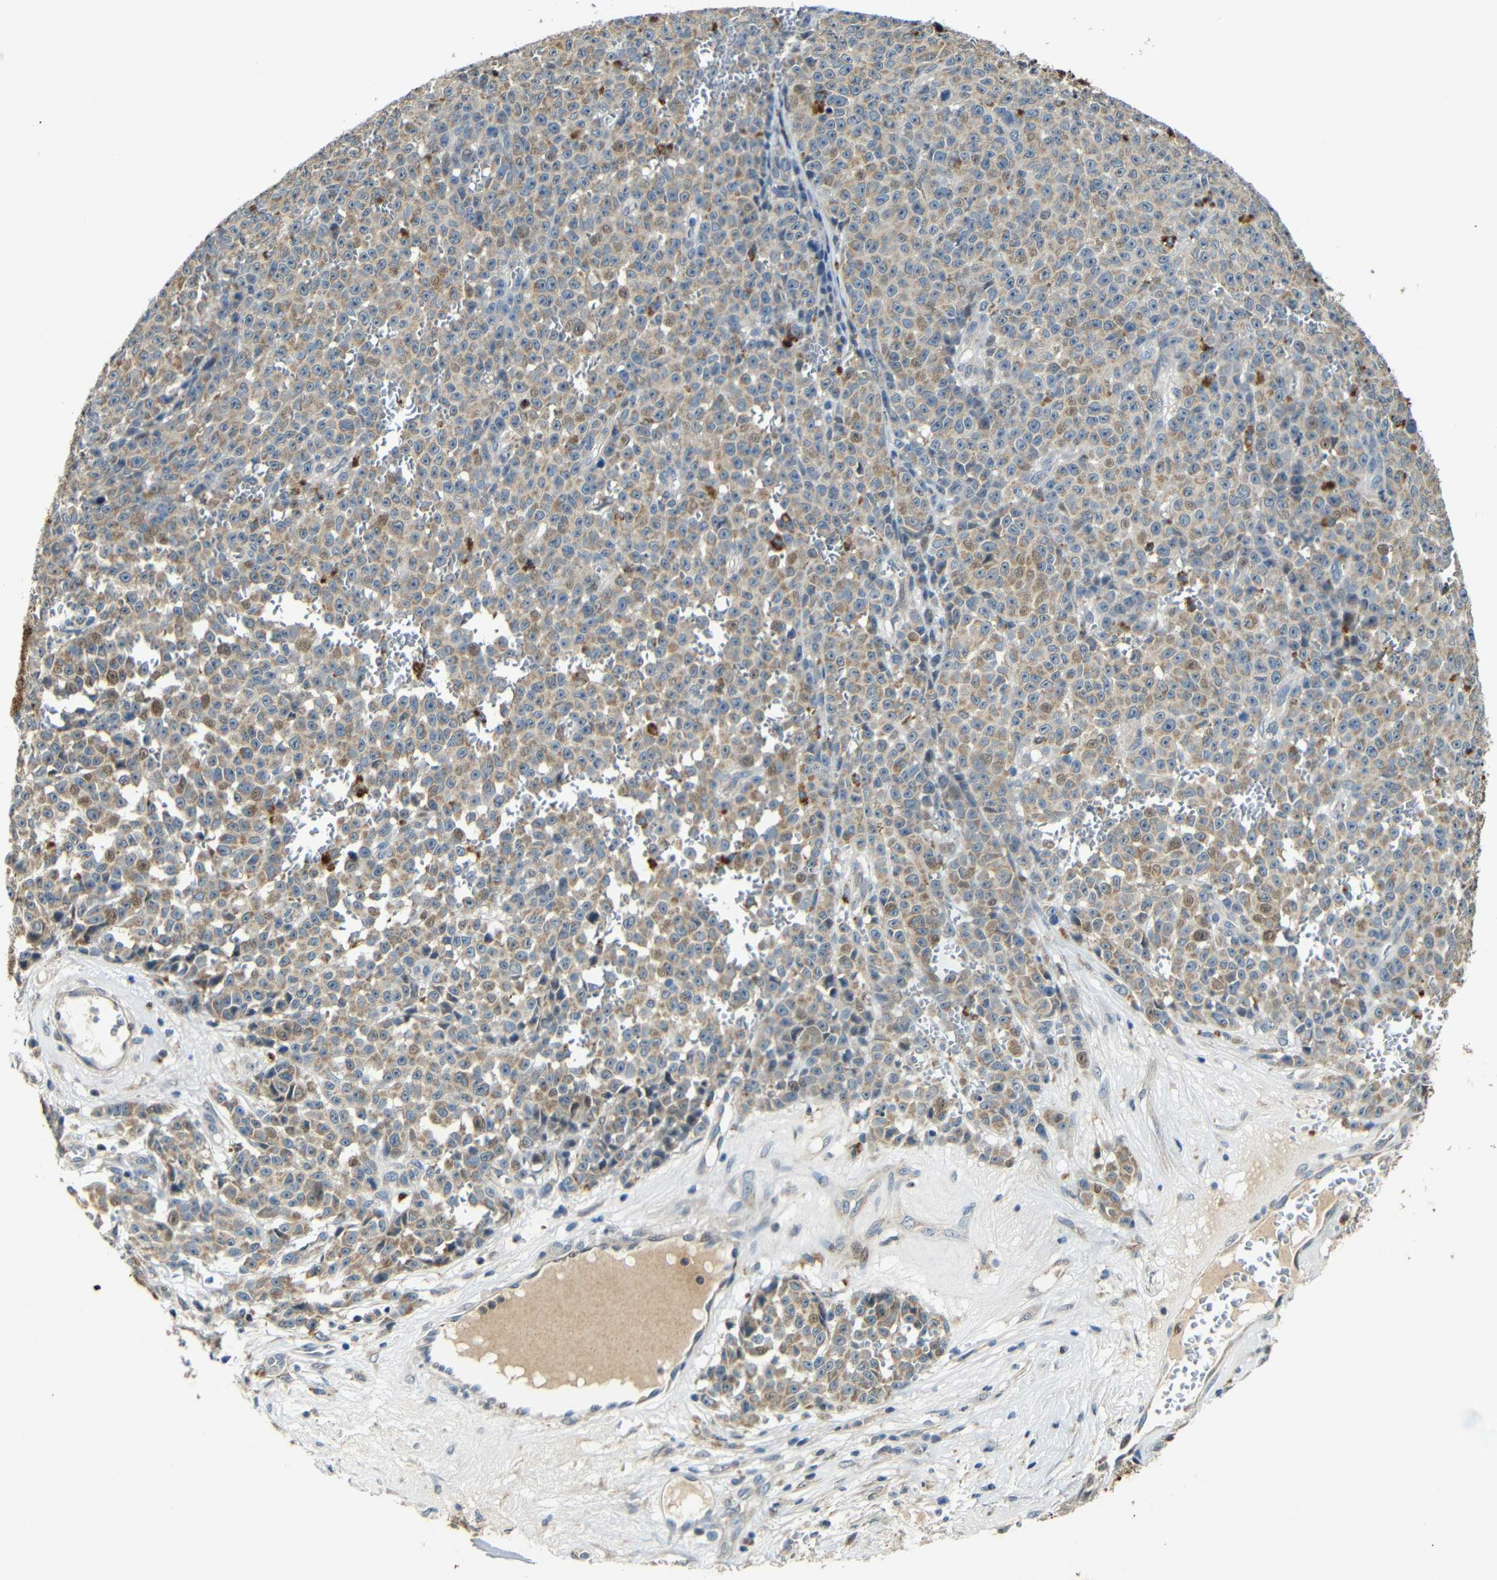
{"staining": {"intensity": "moderate", "quantity": ">75%", "location": "cytoplasmic/membranous"}, "tissue": "melanoma", "cell_type": "Tumor cells", "image_type": "cancer", "snomed": [{"axis": "morphology", "description": "Malignant melanoma, NOS"}, {"axis": "topography", "description": "Skin"}], "caption": "Immunohistochemistry micrograph of neoplastic tissue: human melanoma stained using immunohistochemistry (IHC) reveals medium levels of moderate protein expression localized specifically in the cytoplasmic/membranous of tumor cells, appearing as a cytoplasmic/membranous brown color.", "gene": "KAZALD1", "patient": {"sex": "female", "age": 82}}